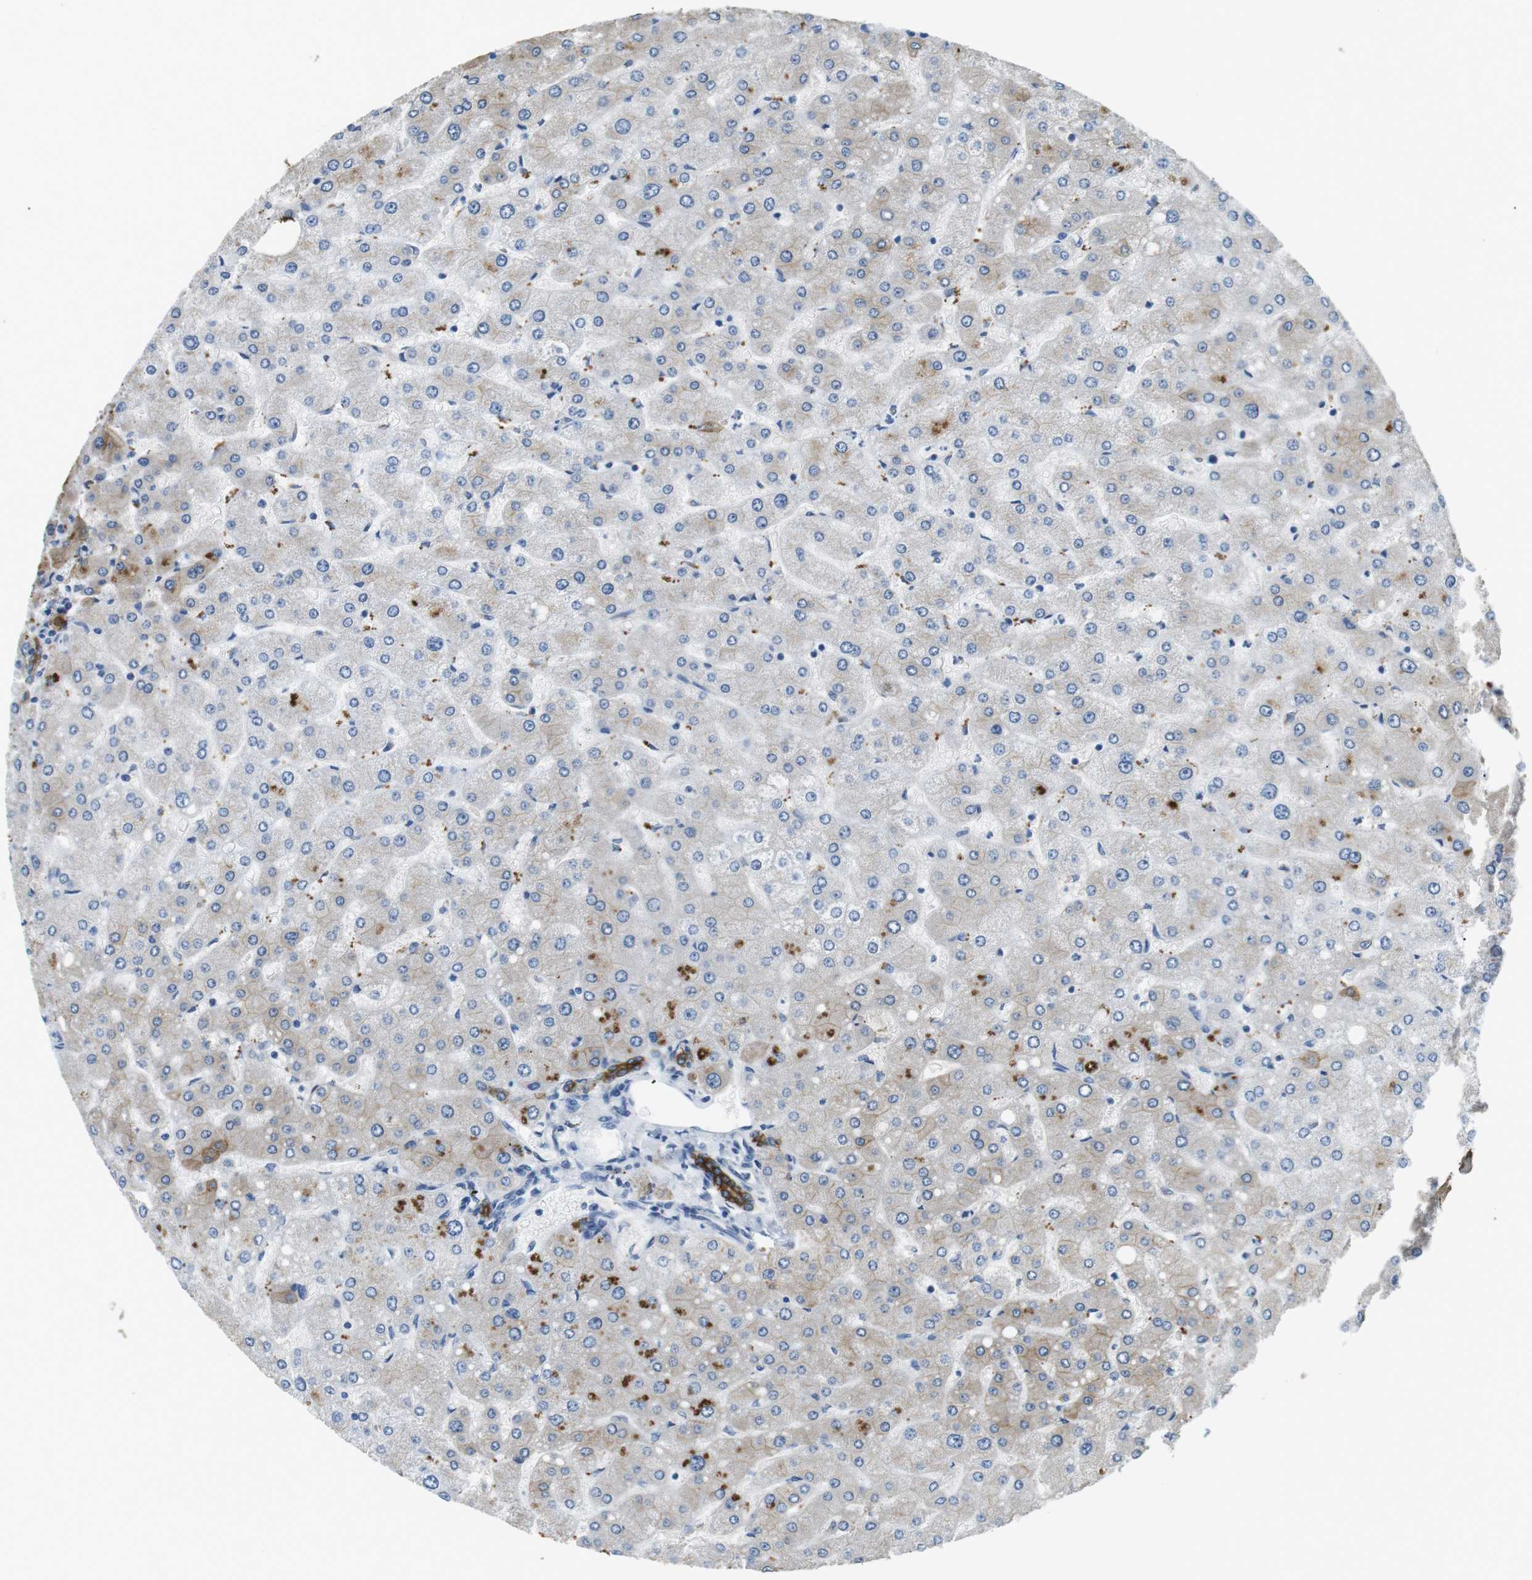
{"staining": {"intensity": "strong", "quantity": ">75%", "location": "cytoplasmic/membranous"}, "tissue": "liver", "cell_type": "Cholangiocytes", "image_type": "normal", "snomed": [{"axis": "morphology", "description": "Normal tissue, NOS"}, {"axis": "topography", "description": "Liver"}], "caption": "High-power microscopy captured an IHC photomicrograph of normal liver, revealing strong cytoplasmic/membranous expression in approximately >75% of cholangiocytes.", "gene": "UNC5CL", "patient": {"sex": "male", "age": 55}}